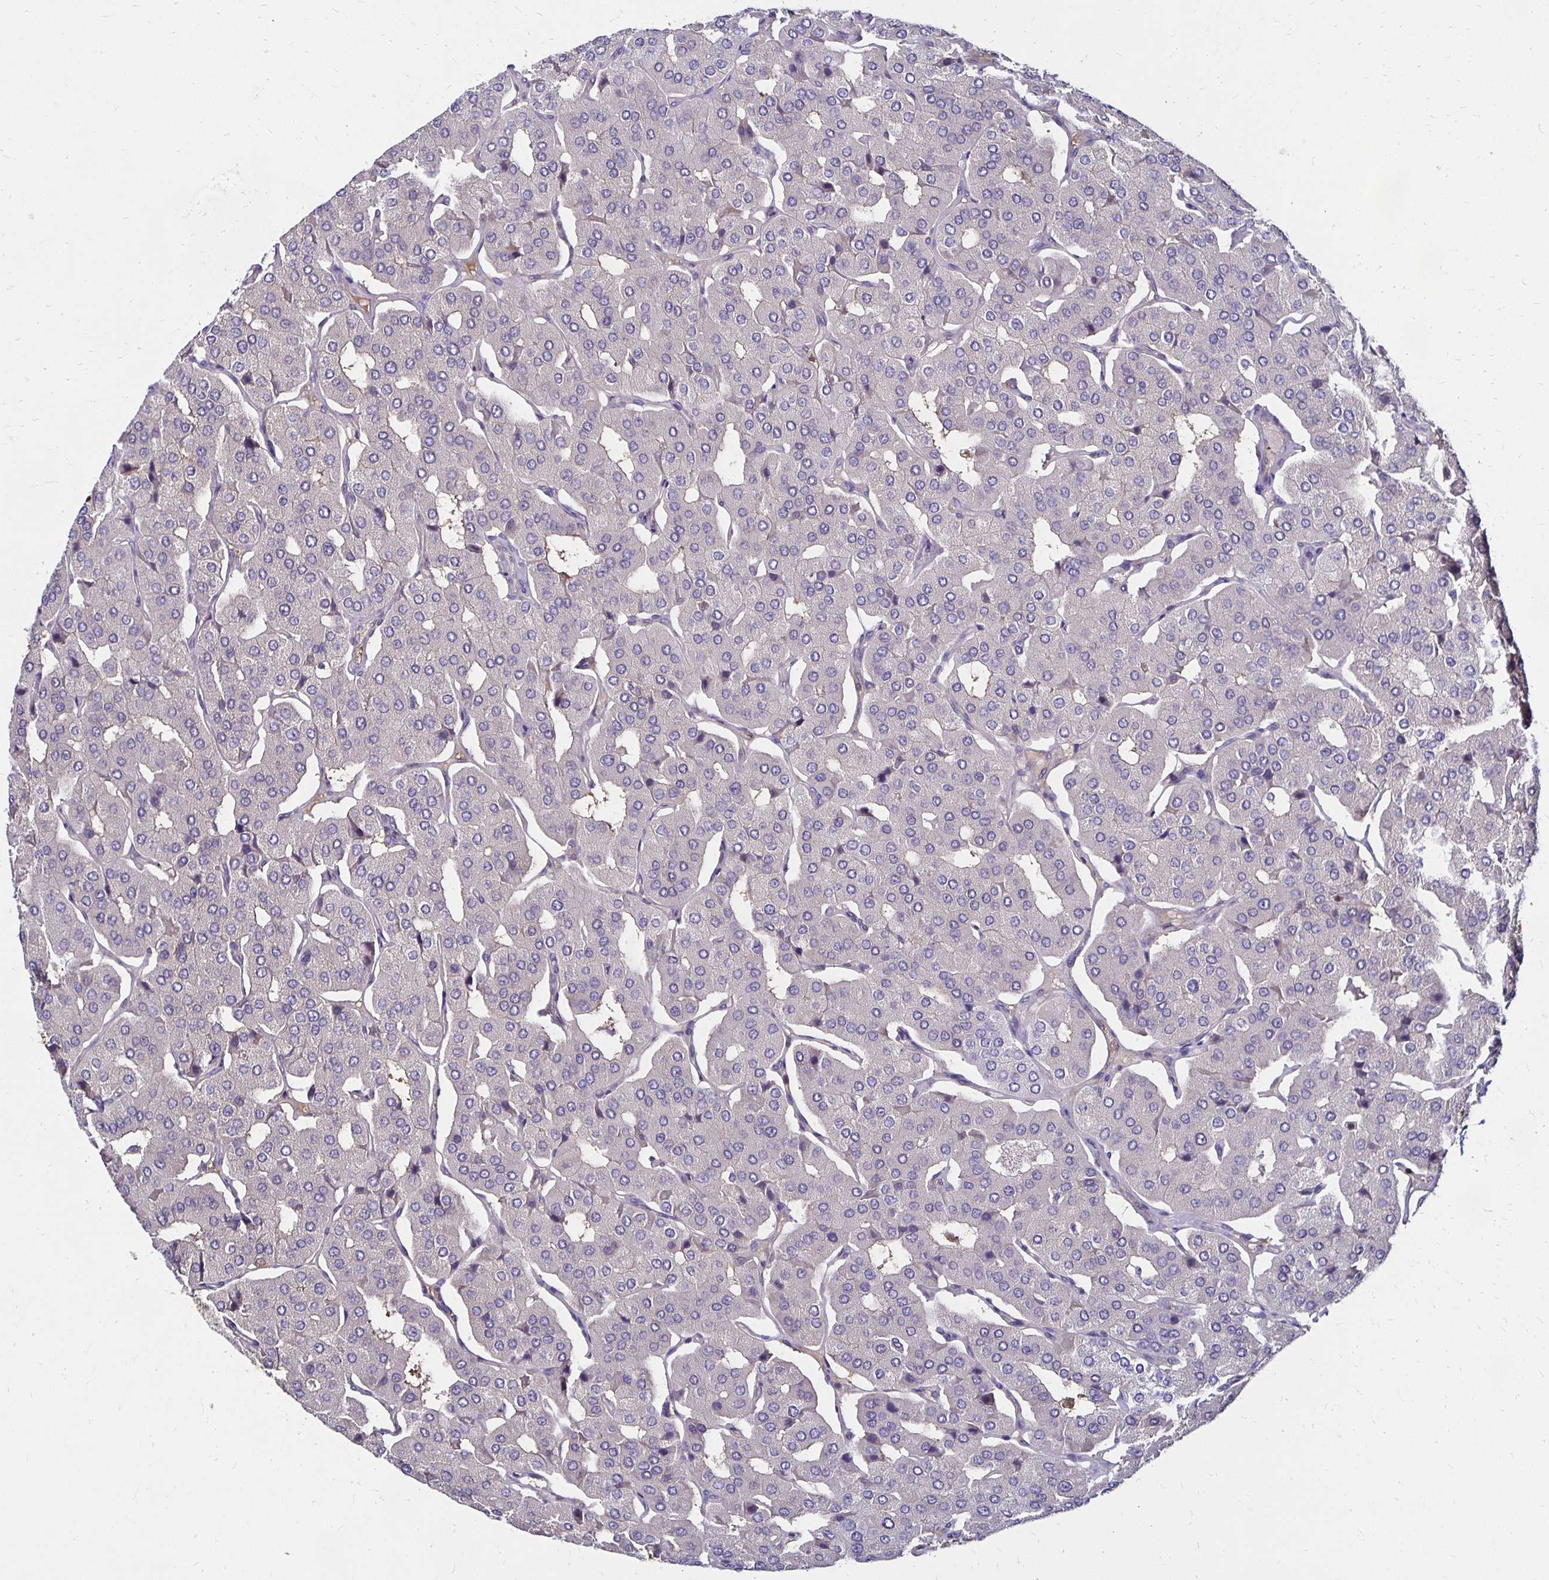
{"staining": {"intensity": "negative", "quantity": "none", "location": "none"}, "tissue": "parathyroid gland", "cell_type": "Glandular cells", "image_type": "normal", "snomed": [{"axis": "morphology", "description": "Normal tissue, NOS"}, {"axis": "morphology", "description": "Adenoma, NOS"}, {"axis": "topography", "description": "Parathyroid gland"}], "caption": "Glandular cells show no significant protein positivity in unremarkable parathyroid gland. (IHC, brightfield microscopy, high magnification).", "gene": "TXN", "patient": {"sex": "female", "age": 86}}